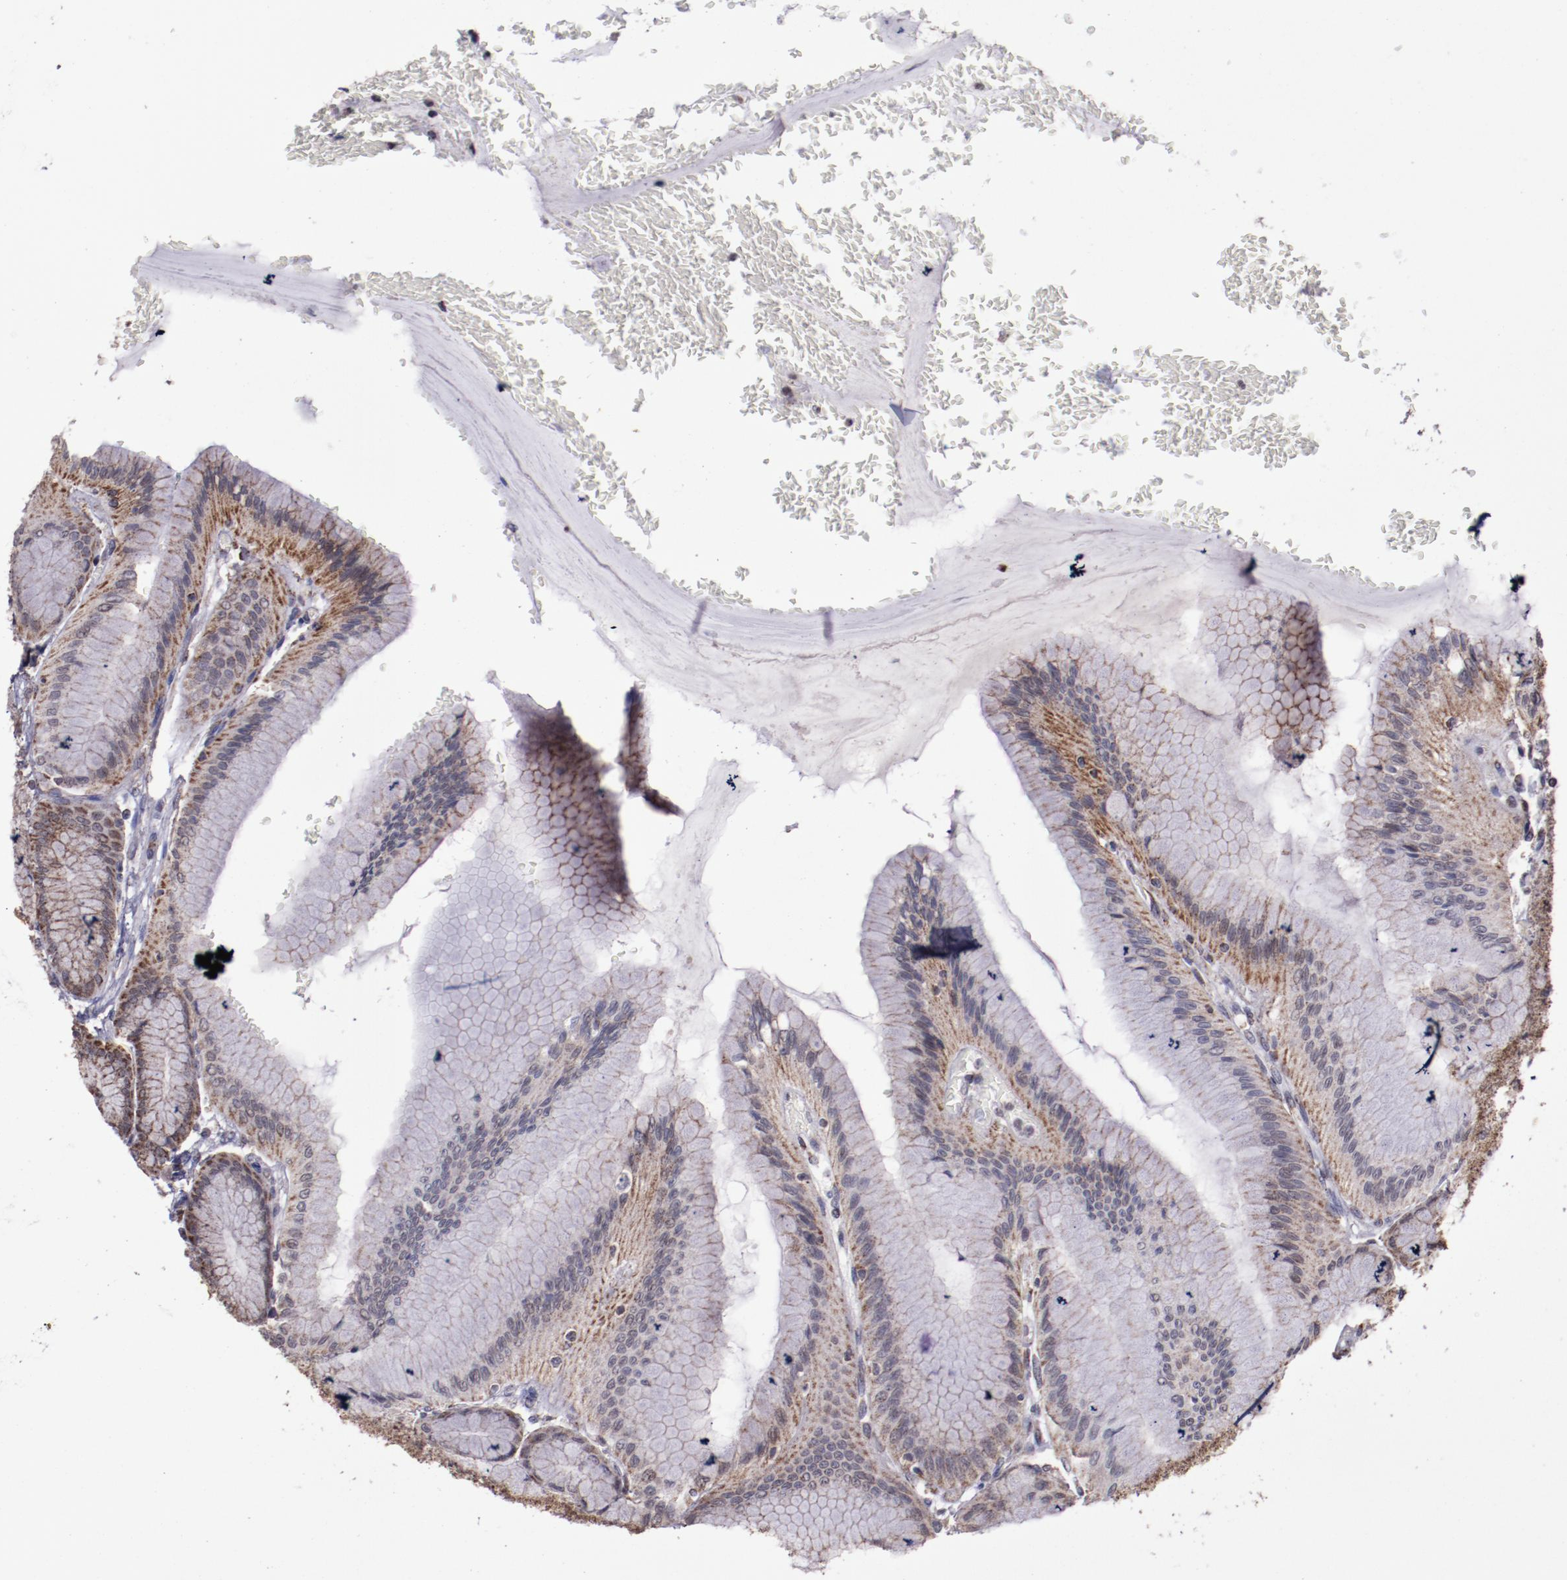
{"staining": {"intensity": "moderate", "quantity": ">75%", "location": "cytoplasmic/membranous,nuclear"}, "tissue": "stomach", "cell_type": "Glandular cells", "image_type": "normal", "snomed": [{"axis": "morphology", "description": "Normal tissue, NOS"}, {"axis": "morphology", "description": "Adenocarcinoma, NOS"}, {"axis": "topography", "description": "Stomach"}, {"axis": "topography", "description": "Stomach, lower"}], "caption": "This histopathology image demonstrates immunohistochemistry (IHC) staining of unremarkable human stomach, with medium moderate cytoplasmic/membranous,nuclear positivity in about >75% of glandular cells.", "gene": "LONP1", "patient": {"sex": "female", "age": 65}}